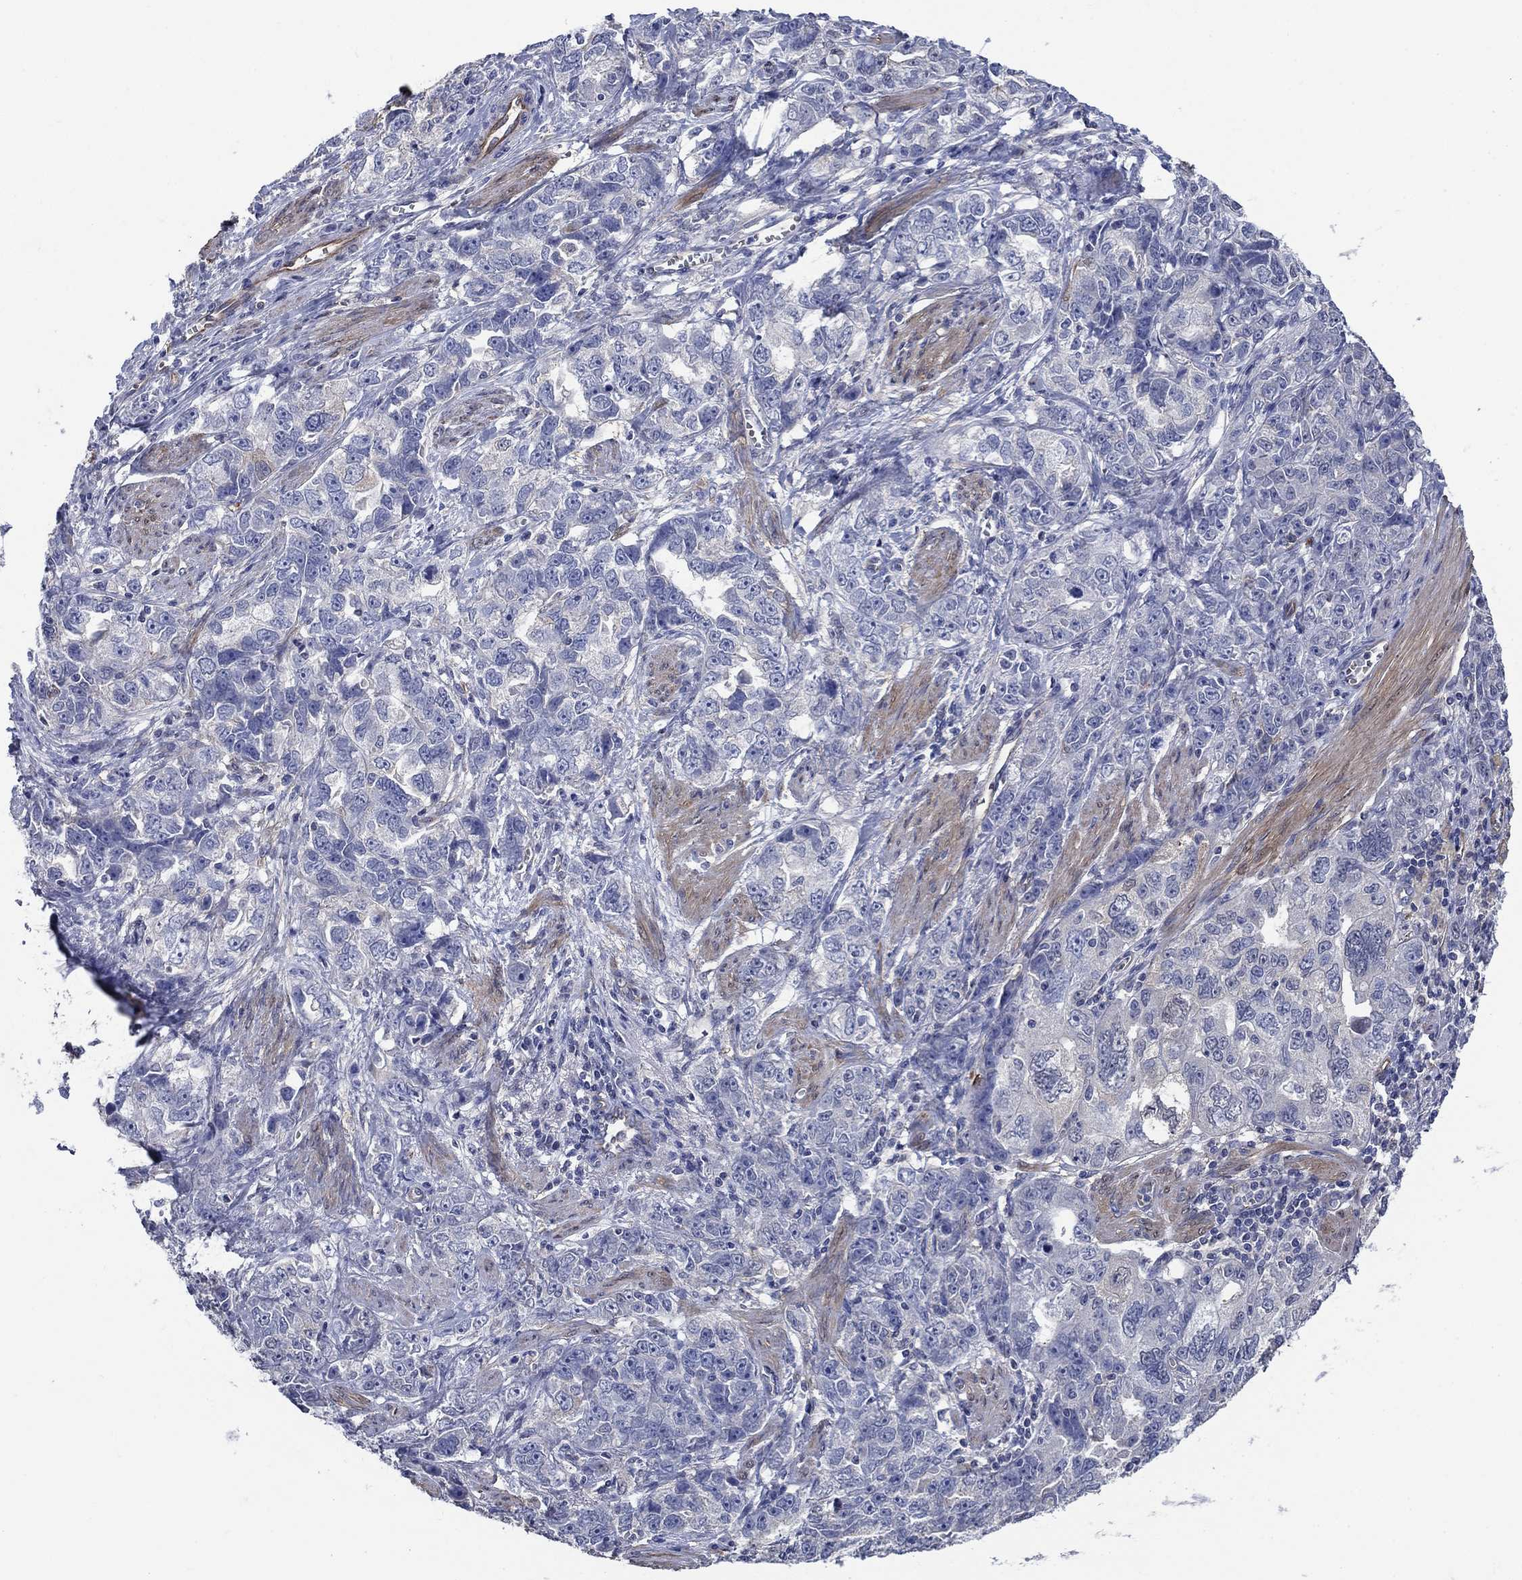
{"staining": {"intensity": "negative", "quantity": "none", "location": "none"}, "tissue": "ovarian cancer", "cell_type": "Tumor cells", "image_type": "cancer", "snomed": [{"axis": "morphology", "description": "Cystadenocarcinoma, serous, NOS"}, {"axis": "topography", "description": "Ovary"}], "caption": "The IHC photomicrograph has no significant staining in tumor cells of serous cystadenocarcinoma (ovarian) tissue. The staining is performed using DAB brown chromogen with nuclei counter-stained in using hematoxylin.", "gene": "FLNC", "patient": {"sex": "female", "age": 51}}